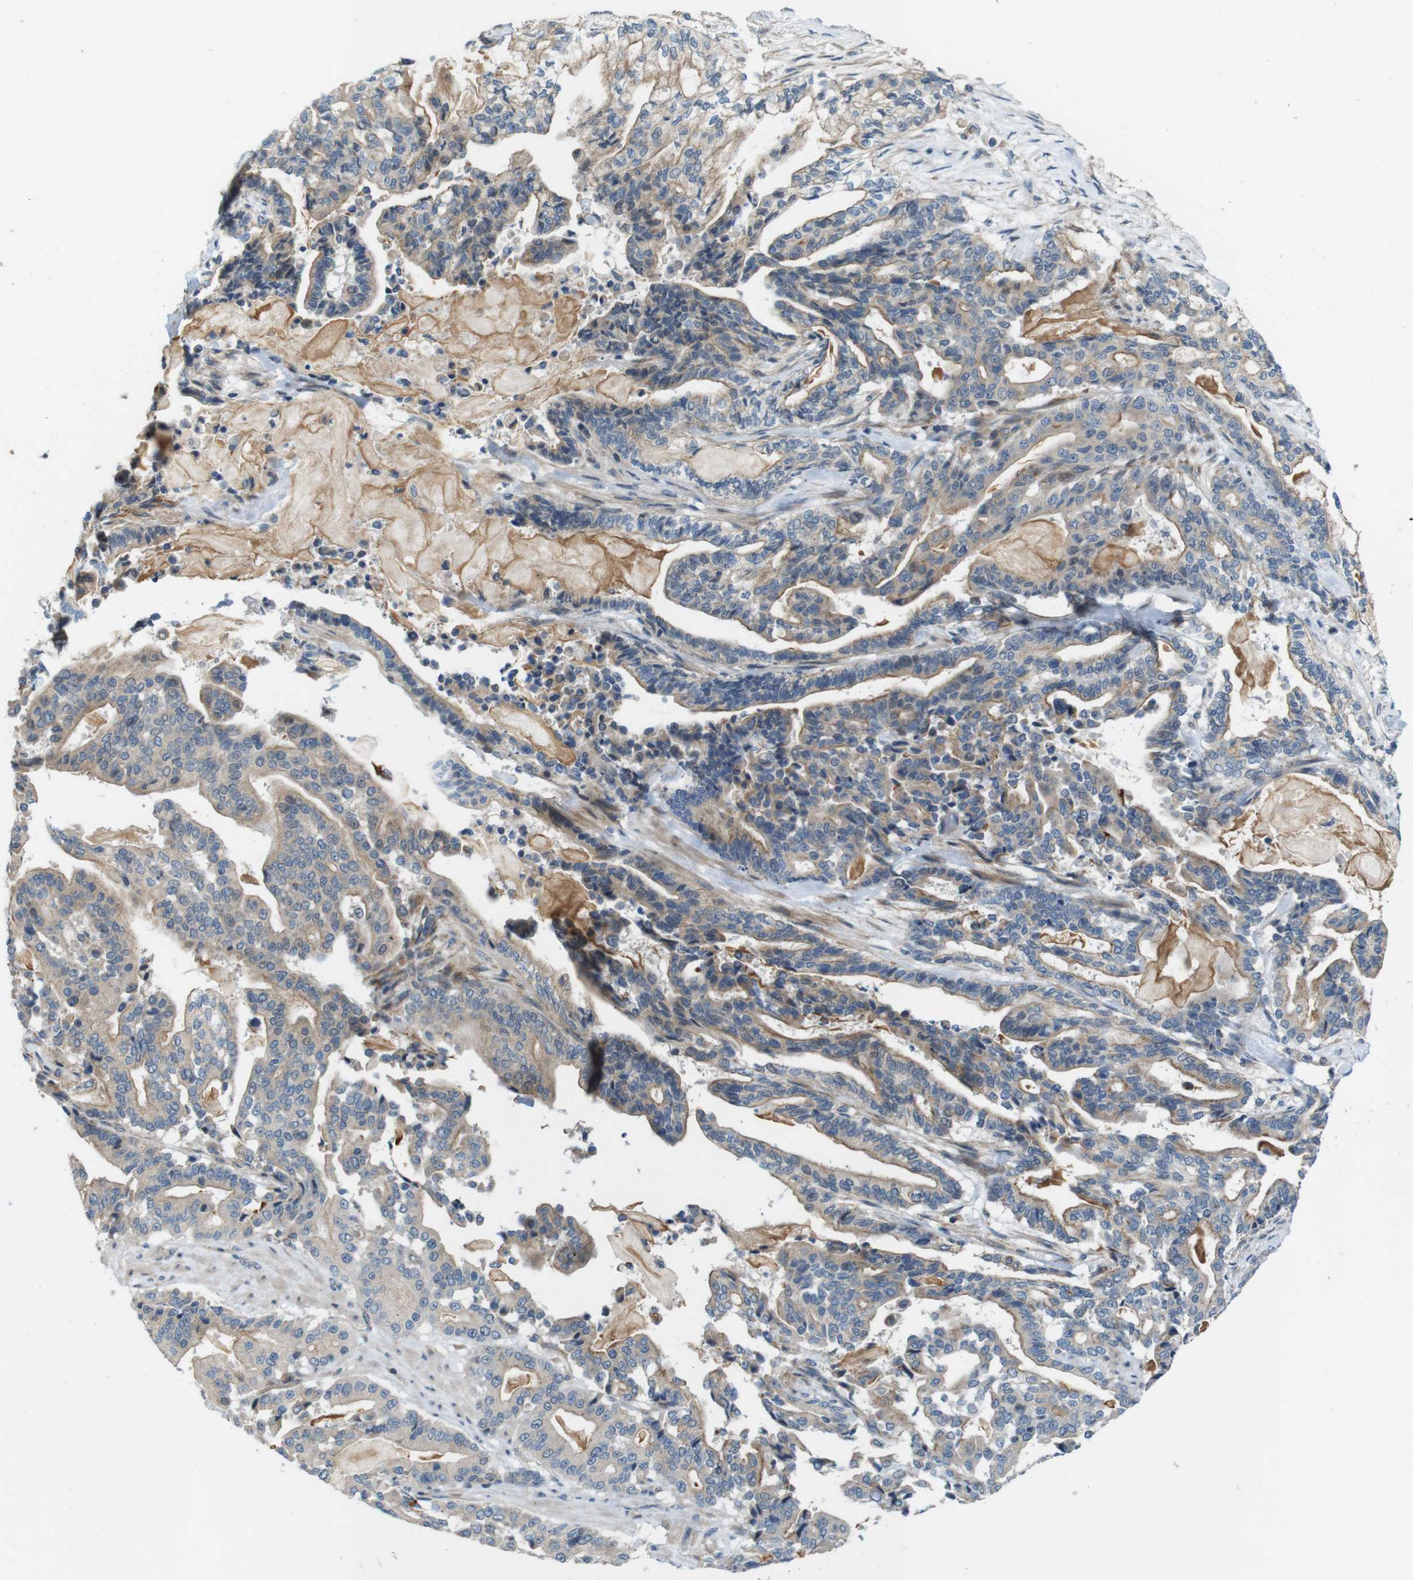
{"staining": {"intensity": "weak", "quantity": ">75%", "location": "cytoplasmic/membranous"}, "tissue": "pancreatic cancer", "cell_type": "Tumor cells", "image_type": "cancer", "snomed": [{"axis": "morphology", "description": "Adenocarcinoma, NOS"}, {"axis": "topography", "description": "Pancreas"}], "caption": "The immunohistochemical stain labels weak cytoplasmic/membranous staining in tumor cells of pancreatic cancer (adenocarcinoma) tissue.", "gene": "SKI", "patient": {"sex": "male", "age": 63}}